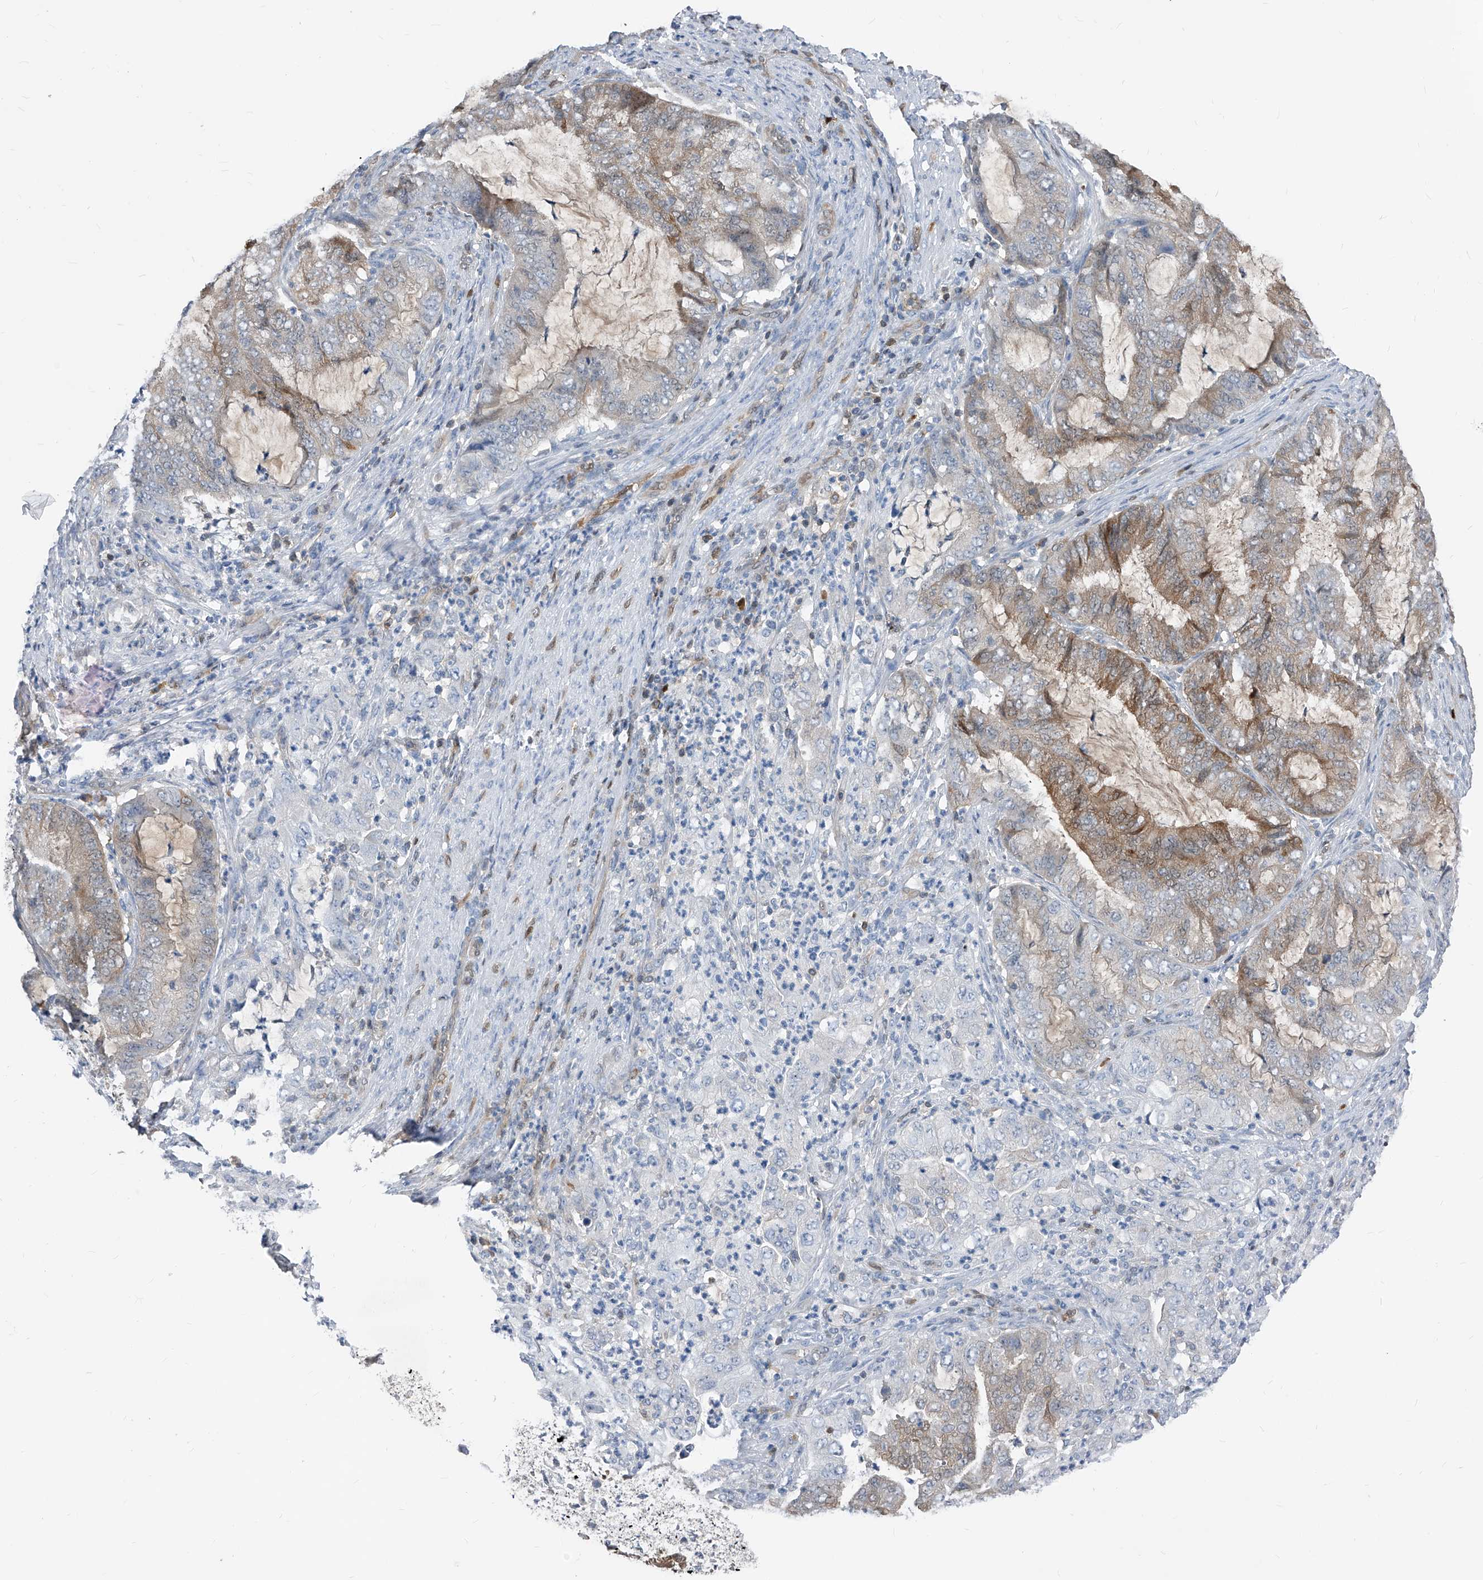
{"staining": {"intensity": "moderate", "quantity": "25%-75%", "location": "cytoplasmic/membranous,nuclear"}, "tissue": "endometrial cancer", "cell_type": "Tumor cells", "image_type": "cancer", "snomed": [{"axis": "morphology", "description": "Adenocarcinoma, NOS"}, {"axis": "topography", "description": "Endometrium"}], "caption": "Moderate cytoplasmic/membranous and nuclear staining for a protein is seen in about 25%-75% of tumor cells of endometrial cancer (adenocarcinoma) using immunohistochemistry.", "gene": "MAP2K6", "patient": {"sex": "female", "age": 51}}